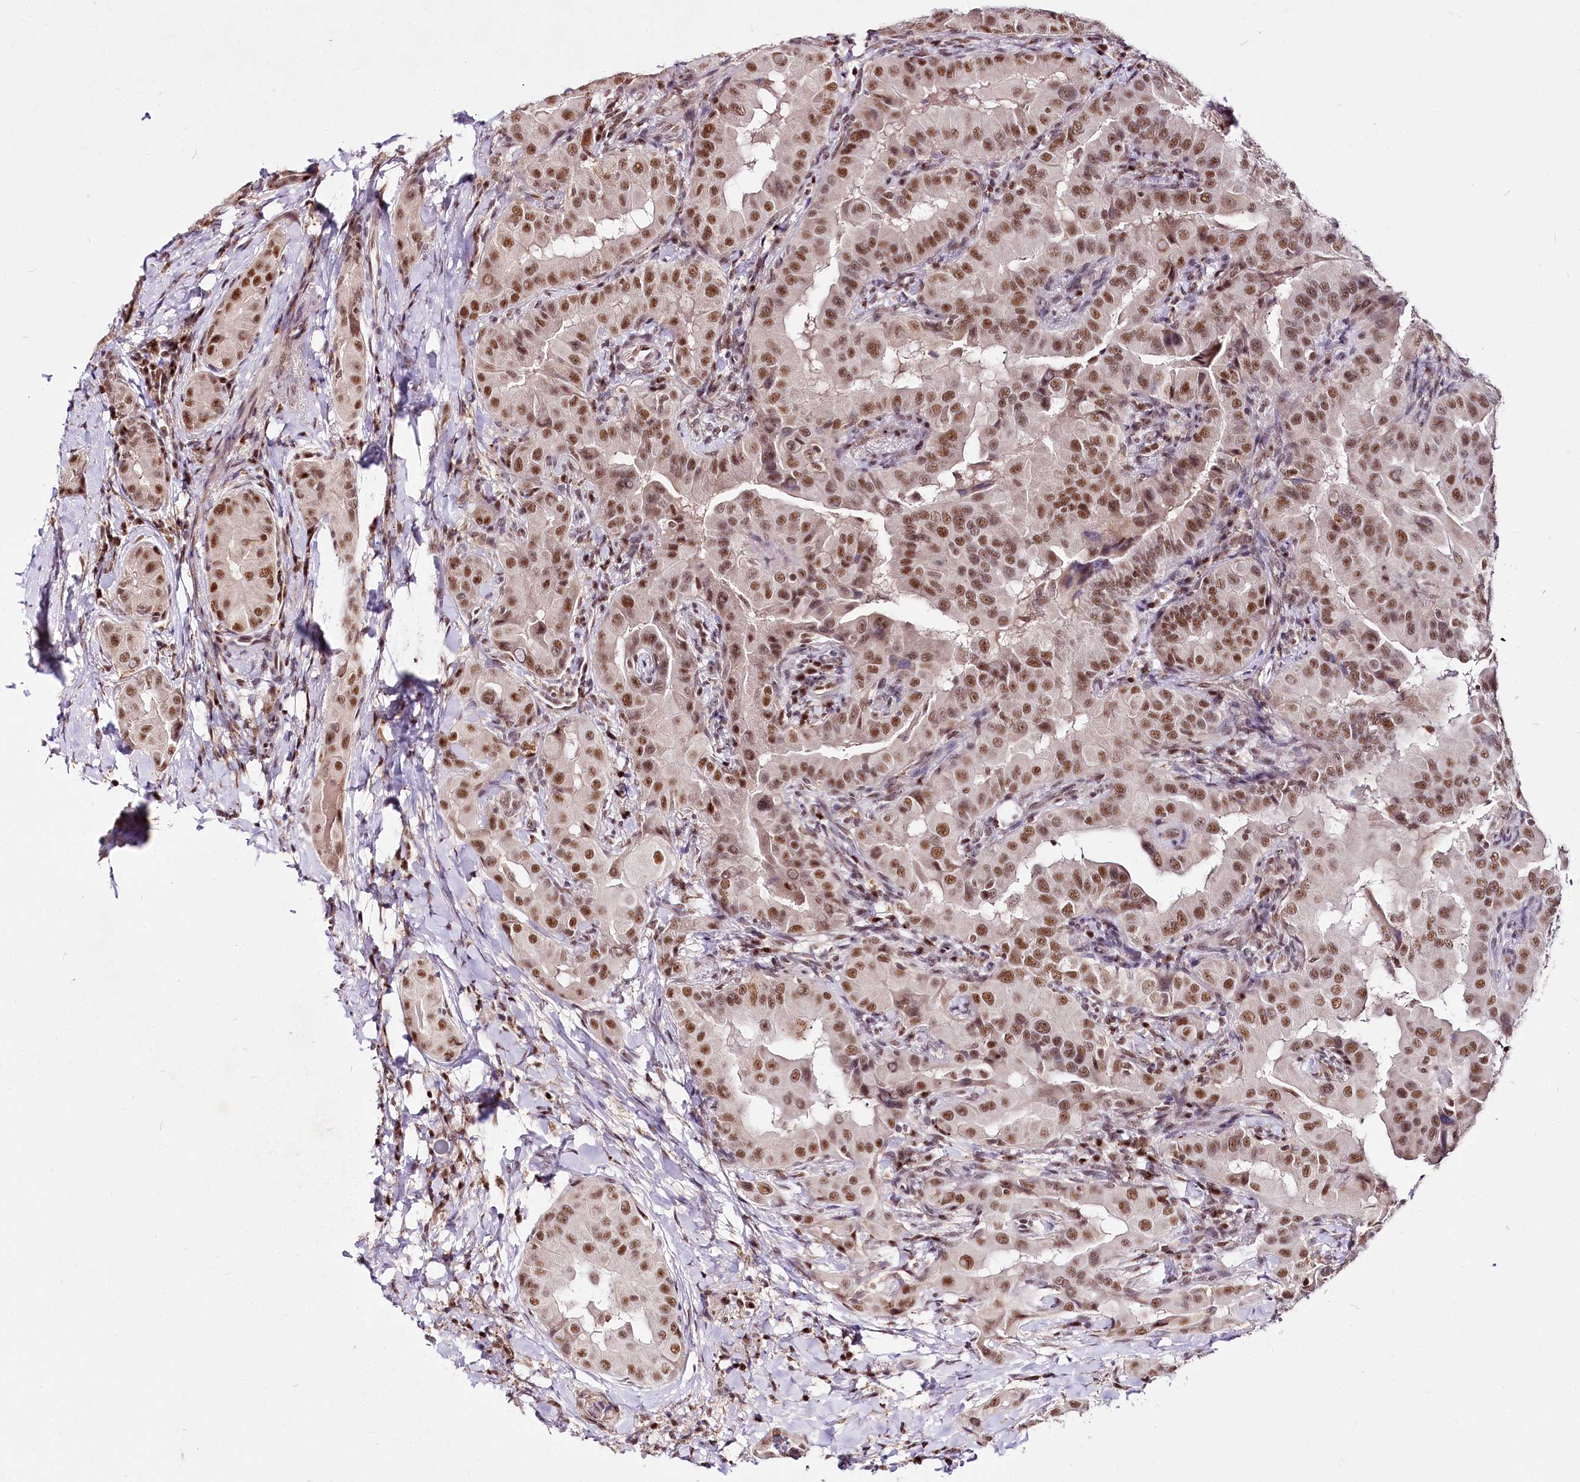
{"staining": {"intensity": "moderate", "quantity": ">75%", "location": "nuclear"}, "tissue": "thyroid cancer", "cell_type": "Tumor cells", "image_type": "cancer", "snomed": [{"axis": "morphology", "description": "Papillary adenocarcinoma, NOS"}, {"axis": "topography", "description": "Thyroid gland"}], "caption": "This image exhibits papillary adenocarcinoma (thyroid) stained with immunohistochemistry to label a protein in brown. The nuclear of tumor cells show moderate positivity for the protein. Nuclei are counter-stained blue.", "gene": "POLA2", "patient": {"sex": "male", "age": 33}}